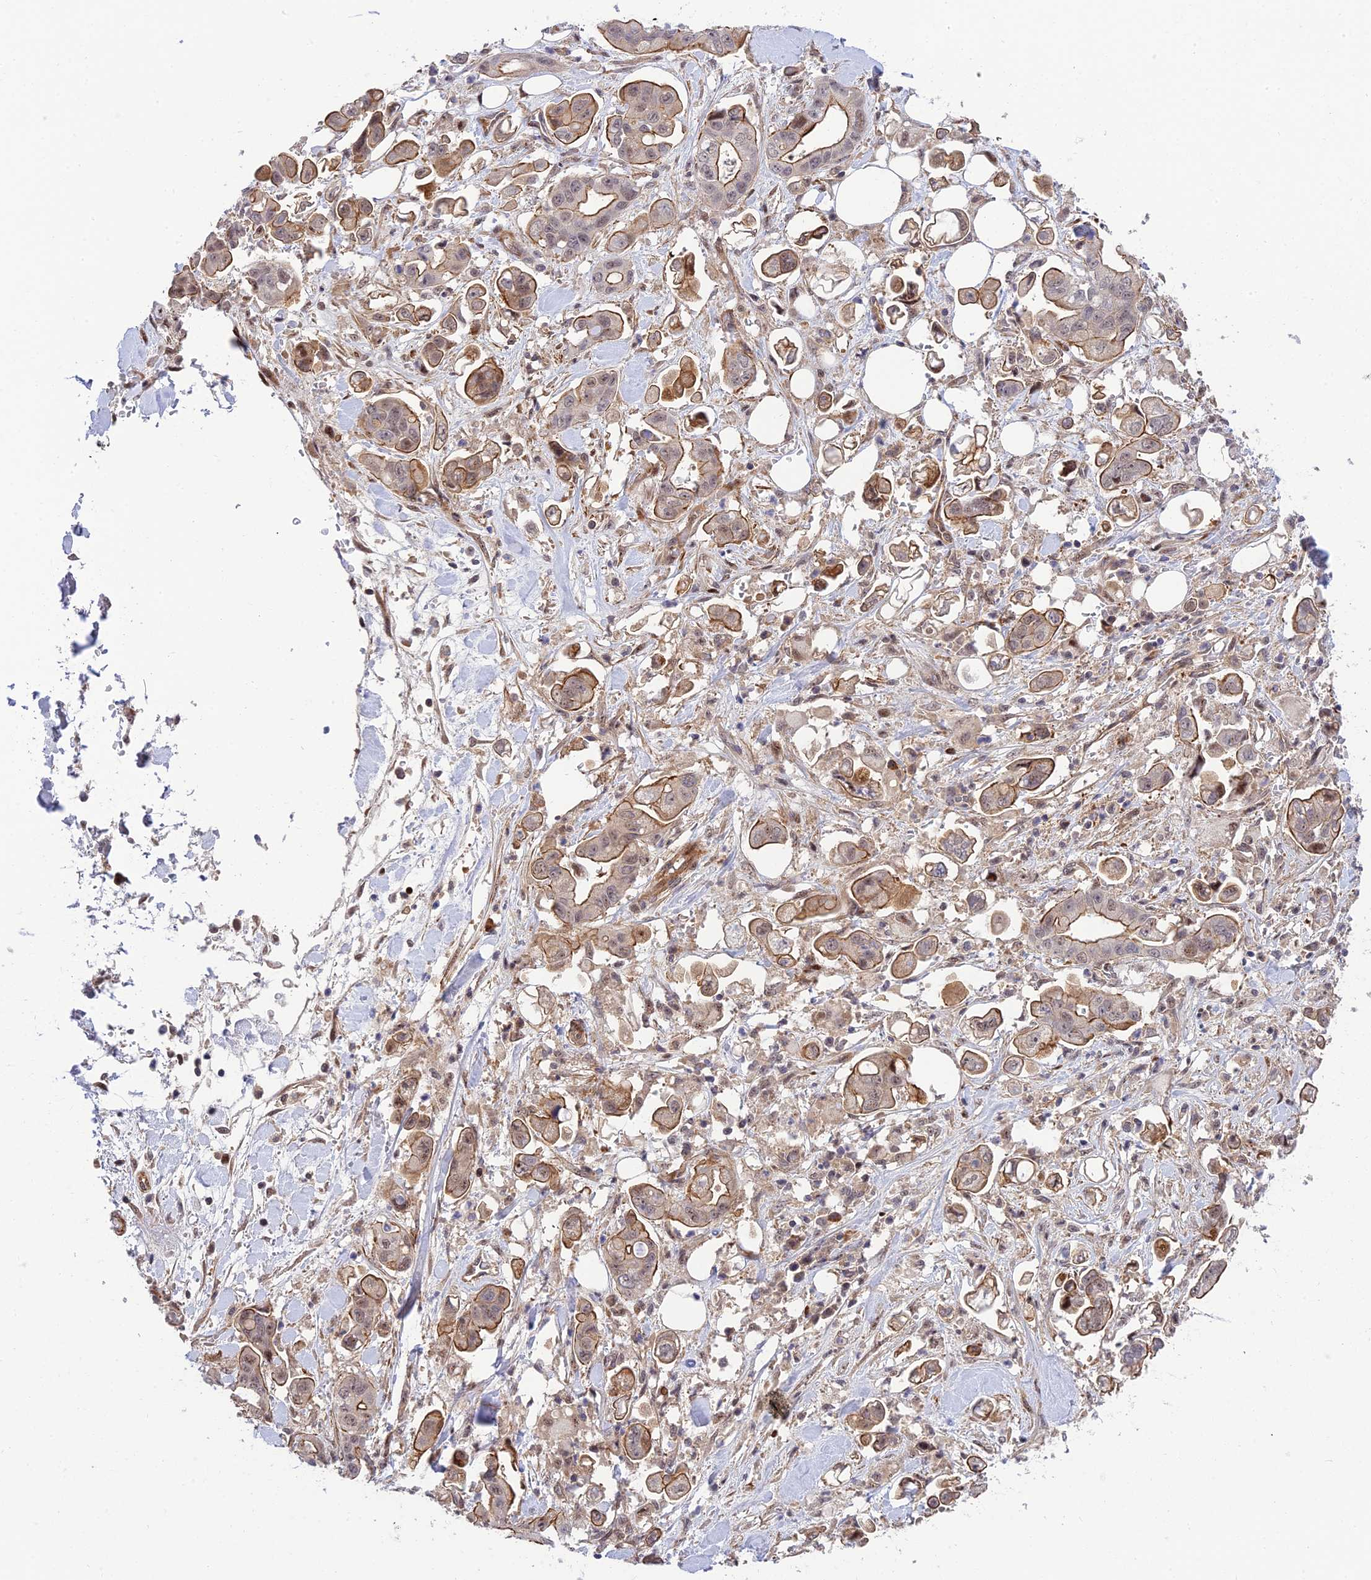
{"staining": {"intensity": "moderate", "quantity": ">75%", "location": "cytoplasmic/membranous,nuclear"}, "tissue": "stomach cancer", "cell_type": "Tumor cells", "image_type": "cancer", "snomed": [{"axis": "morphology", "description": "Adenocarcinoma, NOS"}, {"axis": "topography", "description": "Stomach"}], "caption": "Immunohistochemistry (IHC) (DAB (3,3'-diaminobenzidine)) staining of adenocarcinoma (stomach) exhibits moderate cytoplasmic/membranous and nuclear protein staining in about >75% of tumor cells.", "gene": "ZNF584", "patient": {"sex": "male", "age": 62}}